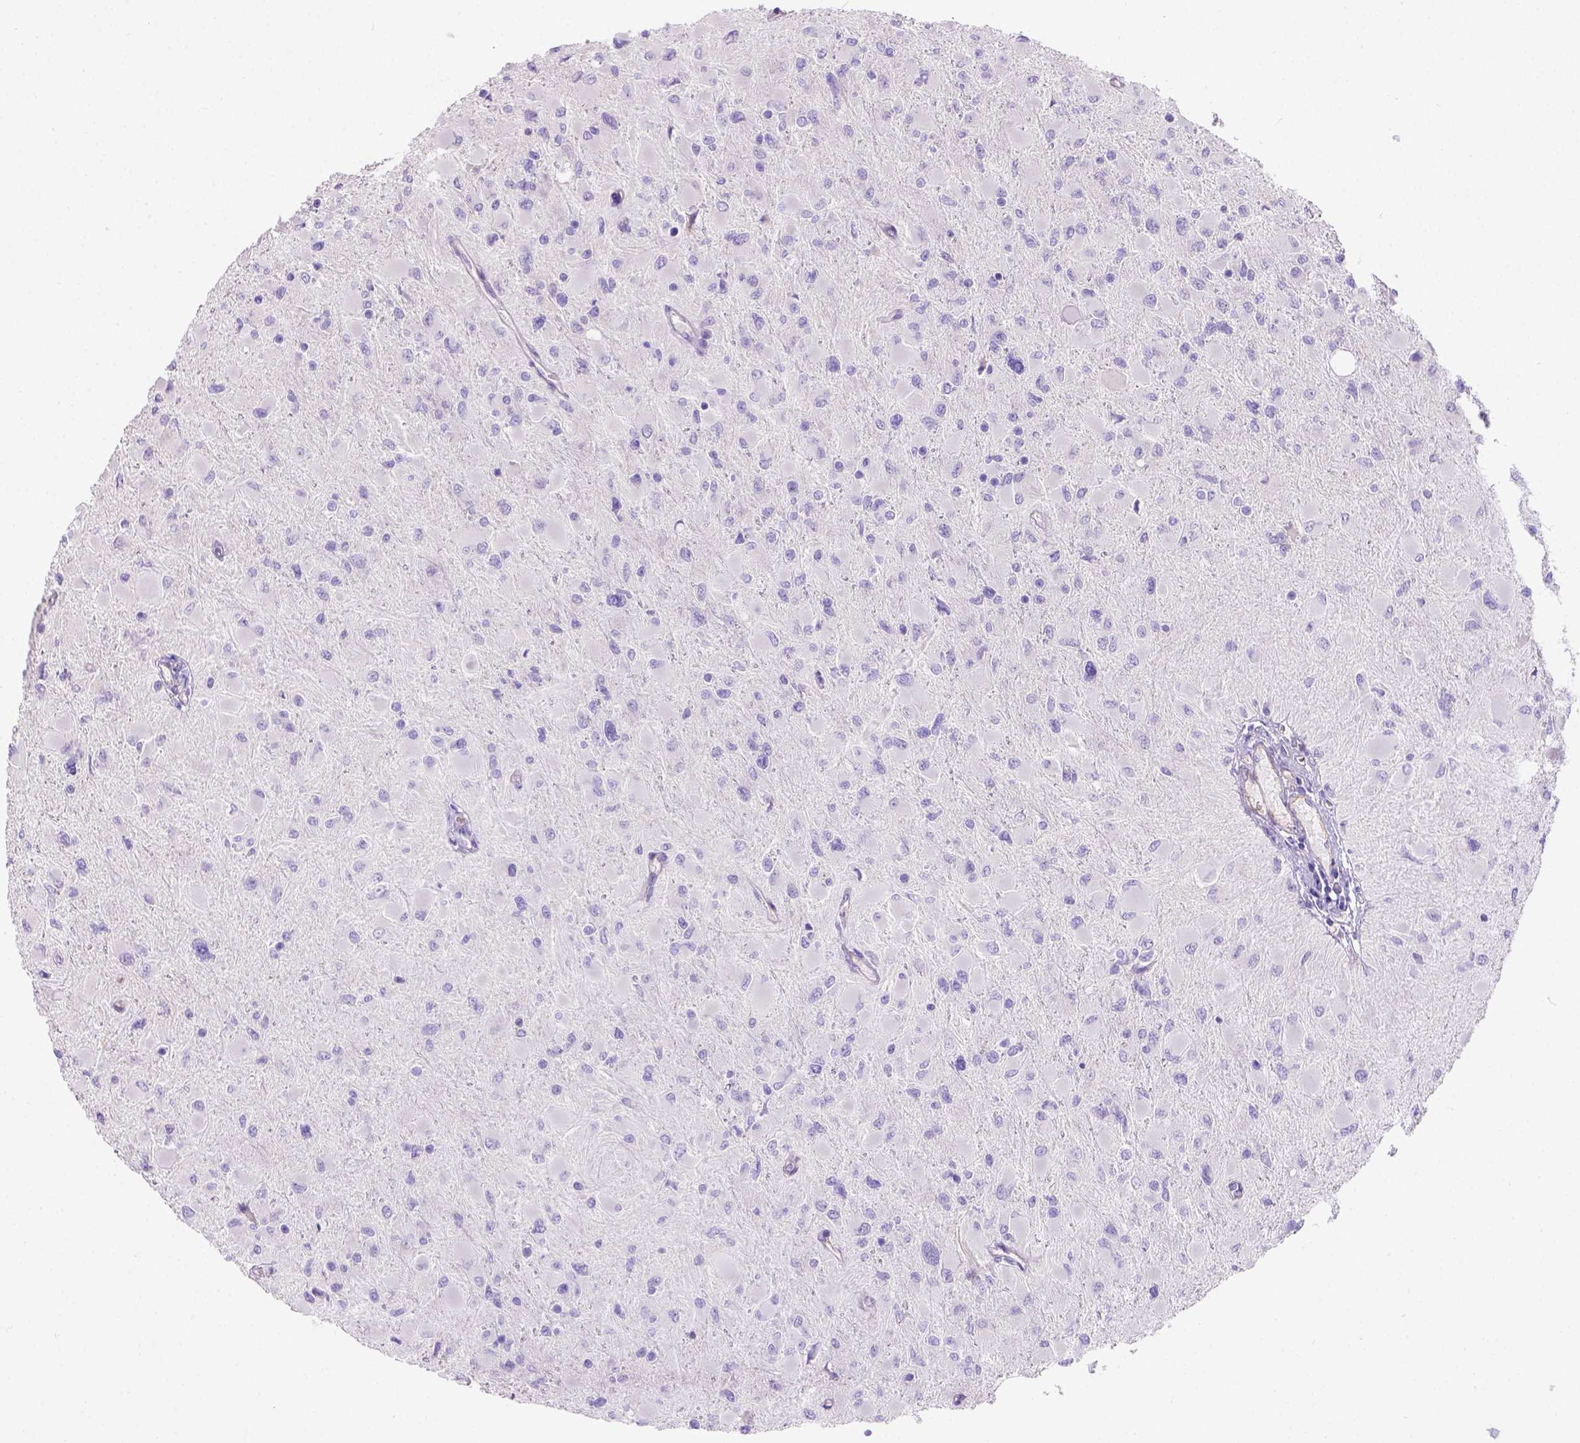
{"staining": {"intensity": "negative", "quantity": "none", "location": "none"}, "tissue": "glioma", "cell_type": "Tumor cells", "image_type": "cancer", "snomed": [{"axis": "morphology", "description": "Glioma, malignant, High grade"}, {"axis": "topography", "description": "Cerebral cortex"}], "caption": "The histopathology image displays no staining of tumor cells in malignant high-grade glioma.", "gene": "PHF7", "patient": {"sex": "female", "age": 36}}